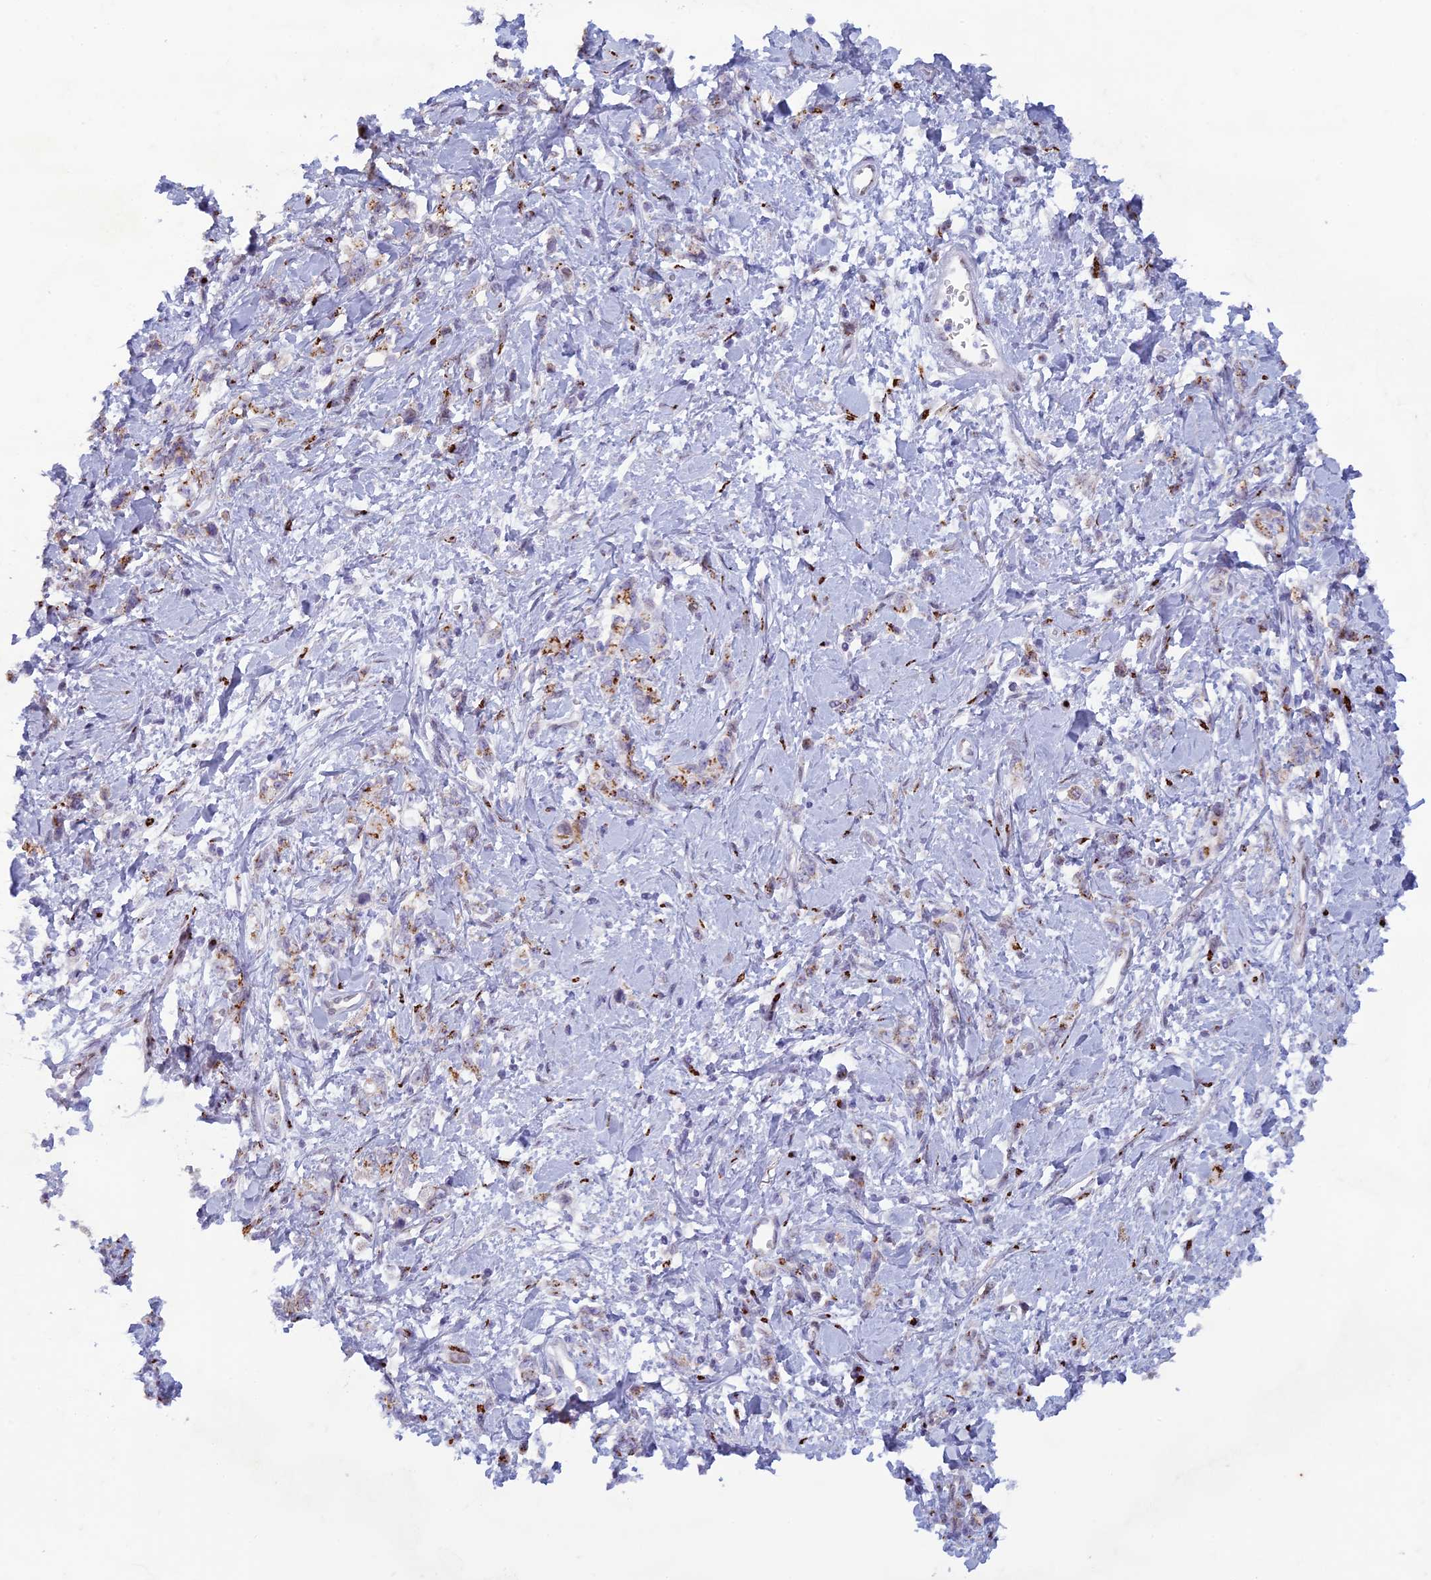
{"staining": {"intensity": "moderate", "quantity": "25%-75%", "location": "cytoplasmic/membranous"}, "tissue": "stomach cancer", "cell_type": "Tumor cells", "image_type": "cancer", "snomed": [{"axis": "morphology", "description": "Adenocarcinoma, NOS"}, {"axis": "topography", "description": "Stomach"}], "caption": "IHC (DAB (3,3'-diaminobenzidine)) staining of human stomach adenocarcinoma displays moderate cytoplasmic/membranous protein staining in about 25%-75% of tumor cells.", "gene": "FAM3C", "patient": {"sex": "female", "age": 76}}